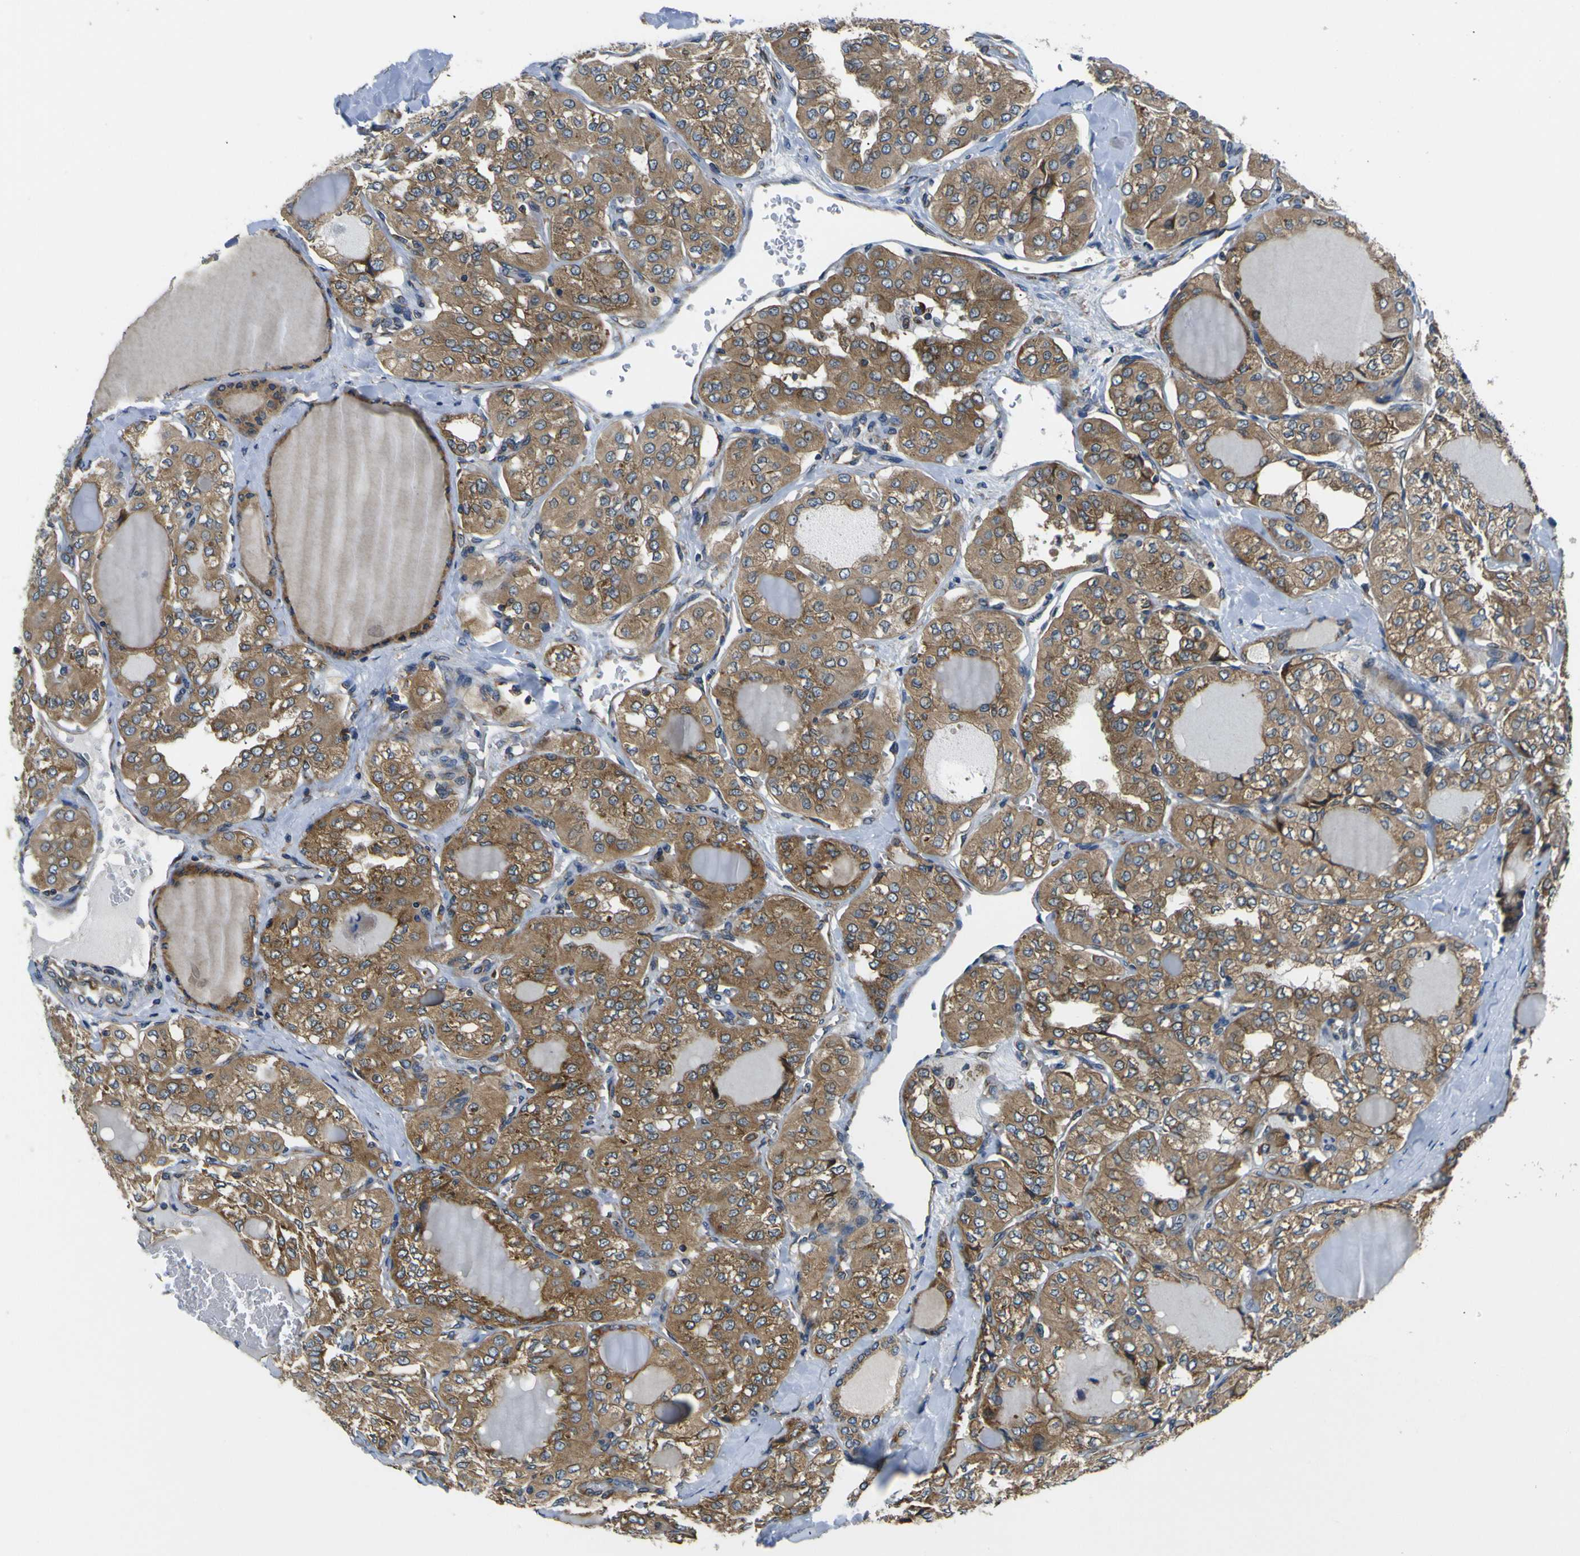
{"staining": {"intensity": "moderate", "quantity": ">75%", "location": "cytoplasmic/membranous"}, "tissue": "thyroid cancer", "cell_type": "Tumor cells", "image_type": "cancer", "snomed": [{"axis": "morphology", "description": "Papillary adenocarcinoma, NOS"}, {"axis": "topography", "description": "Thyroid gland"}], "caption": "There is medium levels of moderate cytoplasmic/membranous staining in tumor cells of papillary adenocarcinoma (thyroid), as demonstrated by immunohistochemical staining (brown color).", "gene": "RPSA", "patient": {"sex": "male", "age": 20}}